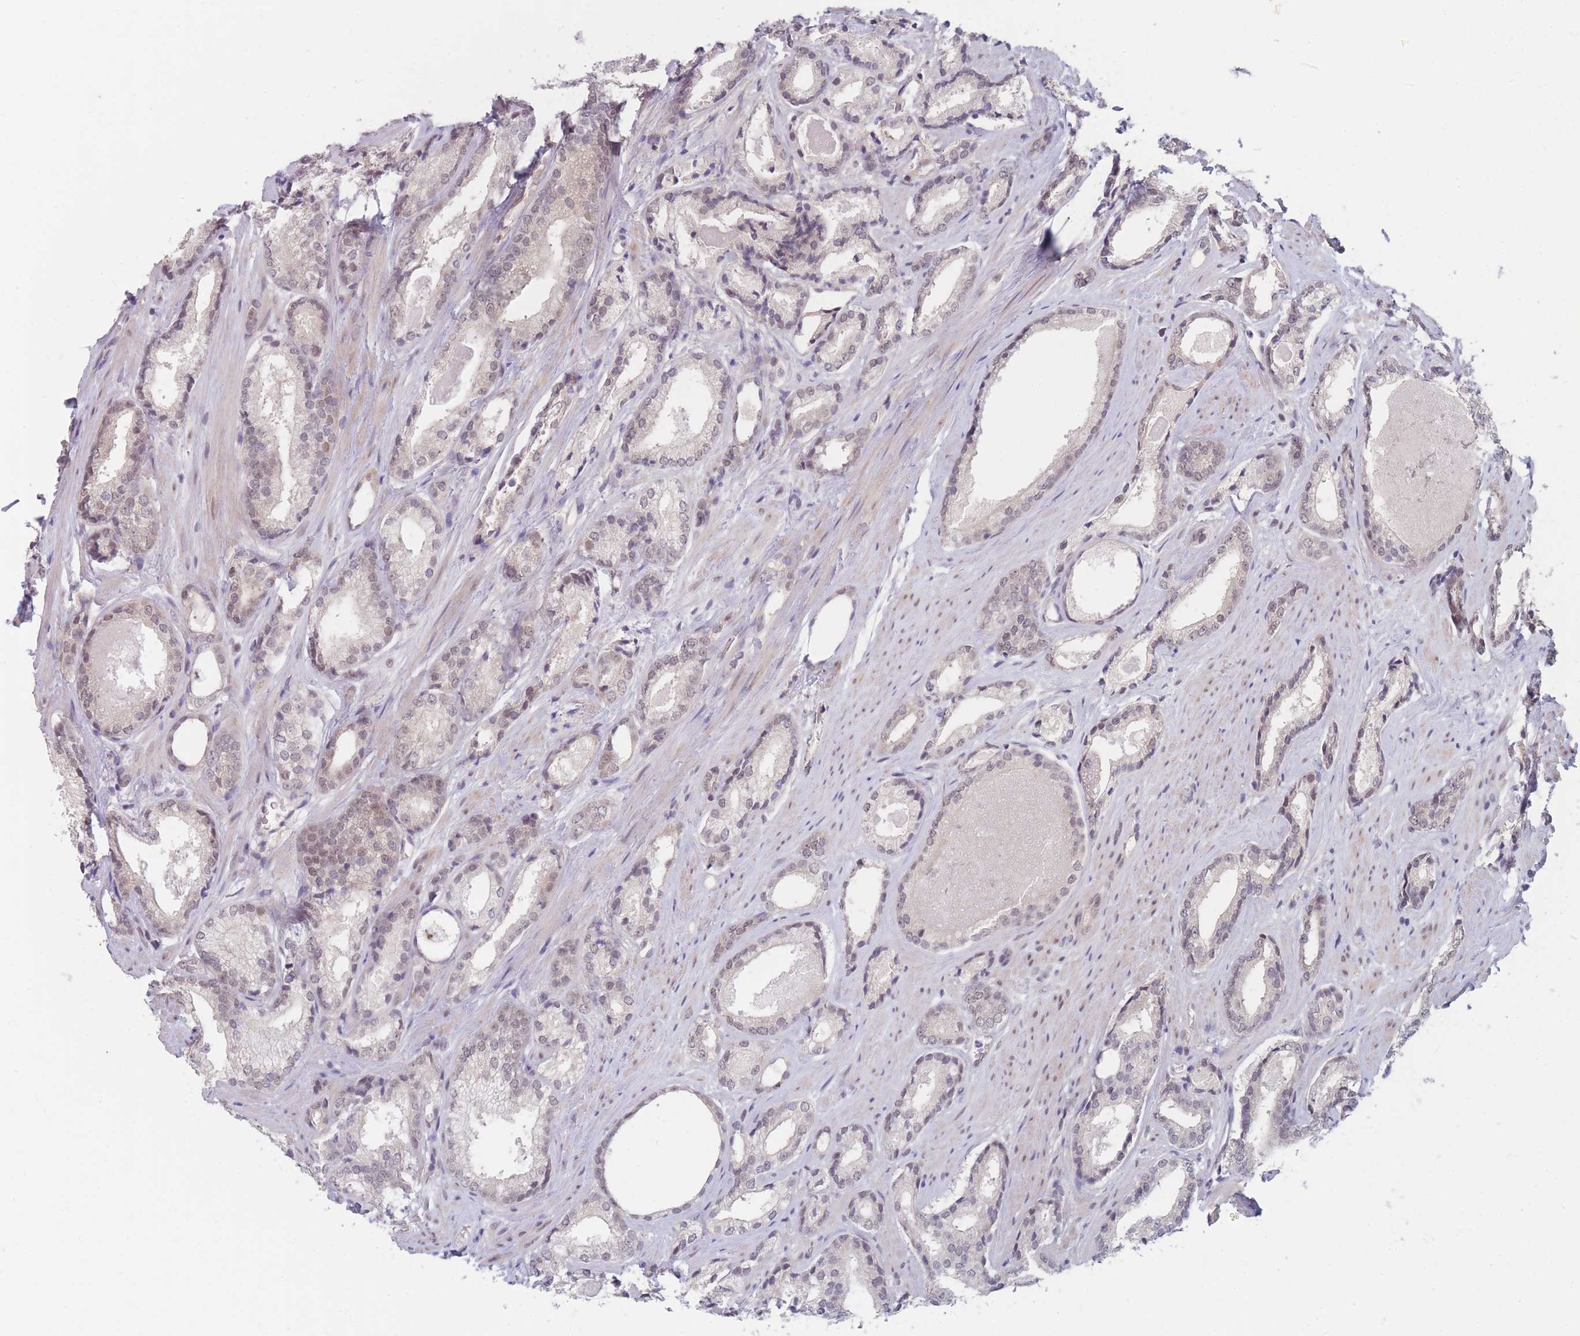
{"staining": {"intensity": "weak", "quantity": "<25%", "location": "nuclear"}, "tissue": "prostate cancer", "cell_type": "Tumor cells", "image_type": "cancer", "snomed": [{"axis": "morphology", "description": "Adenocarcinoma, Low grade"}, {"axis": "topography", "description": "Prostate"}], "caption": "Adenocarcinoma (low-grade) (prostate) stained for a protein using immunohistochemistry (IHC) displays no expression tumor cells.", "gene": "ANKRD10", "patient": {"sex": "male", "age": 68}}